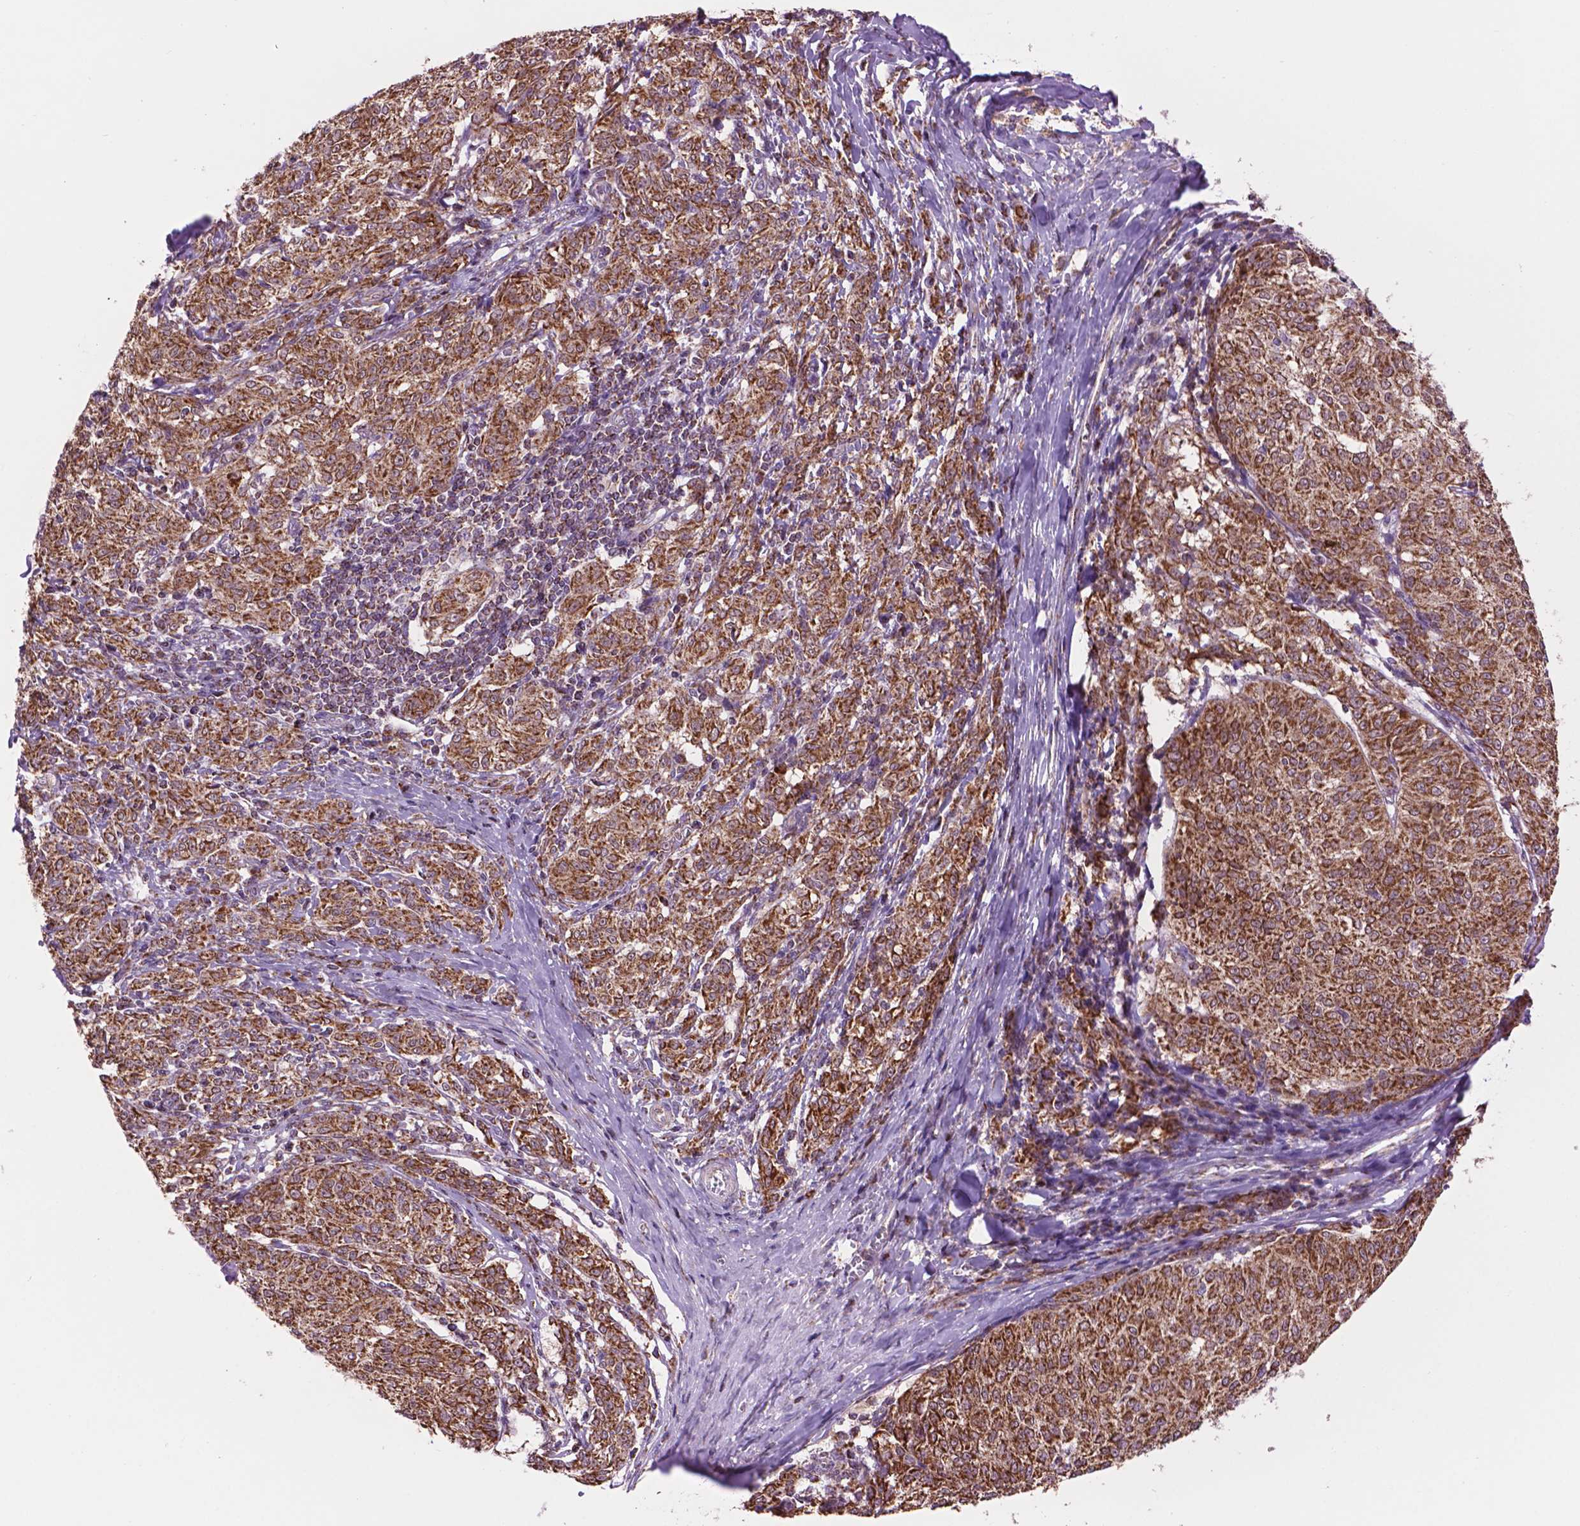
{"staining": {"intensity": "strong", "quantity": ">75%", "location": "cytoplasmic/membranous"}, "tissue": "melanoma", "cell_type": "Tumor cells", "image_type": "cancer", "snomed": [{"axis": "morphology", "description": "Malignant melanoma, NOS"}, {"axis": "topography", "description": "Skin"}], "caption": "Approximately >75% of tumor cells in melanoma display strong cytoplasmic/membranous protein expression as visualized by brown immunohistochemical staining.", "gene": "PYCR3", "patient": {"sex": "female", "age": 72}}